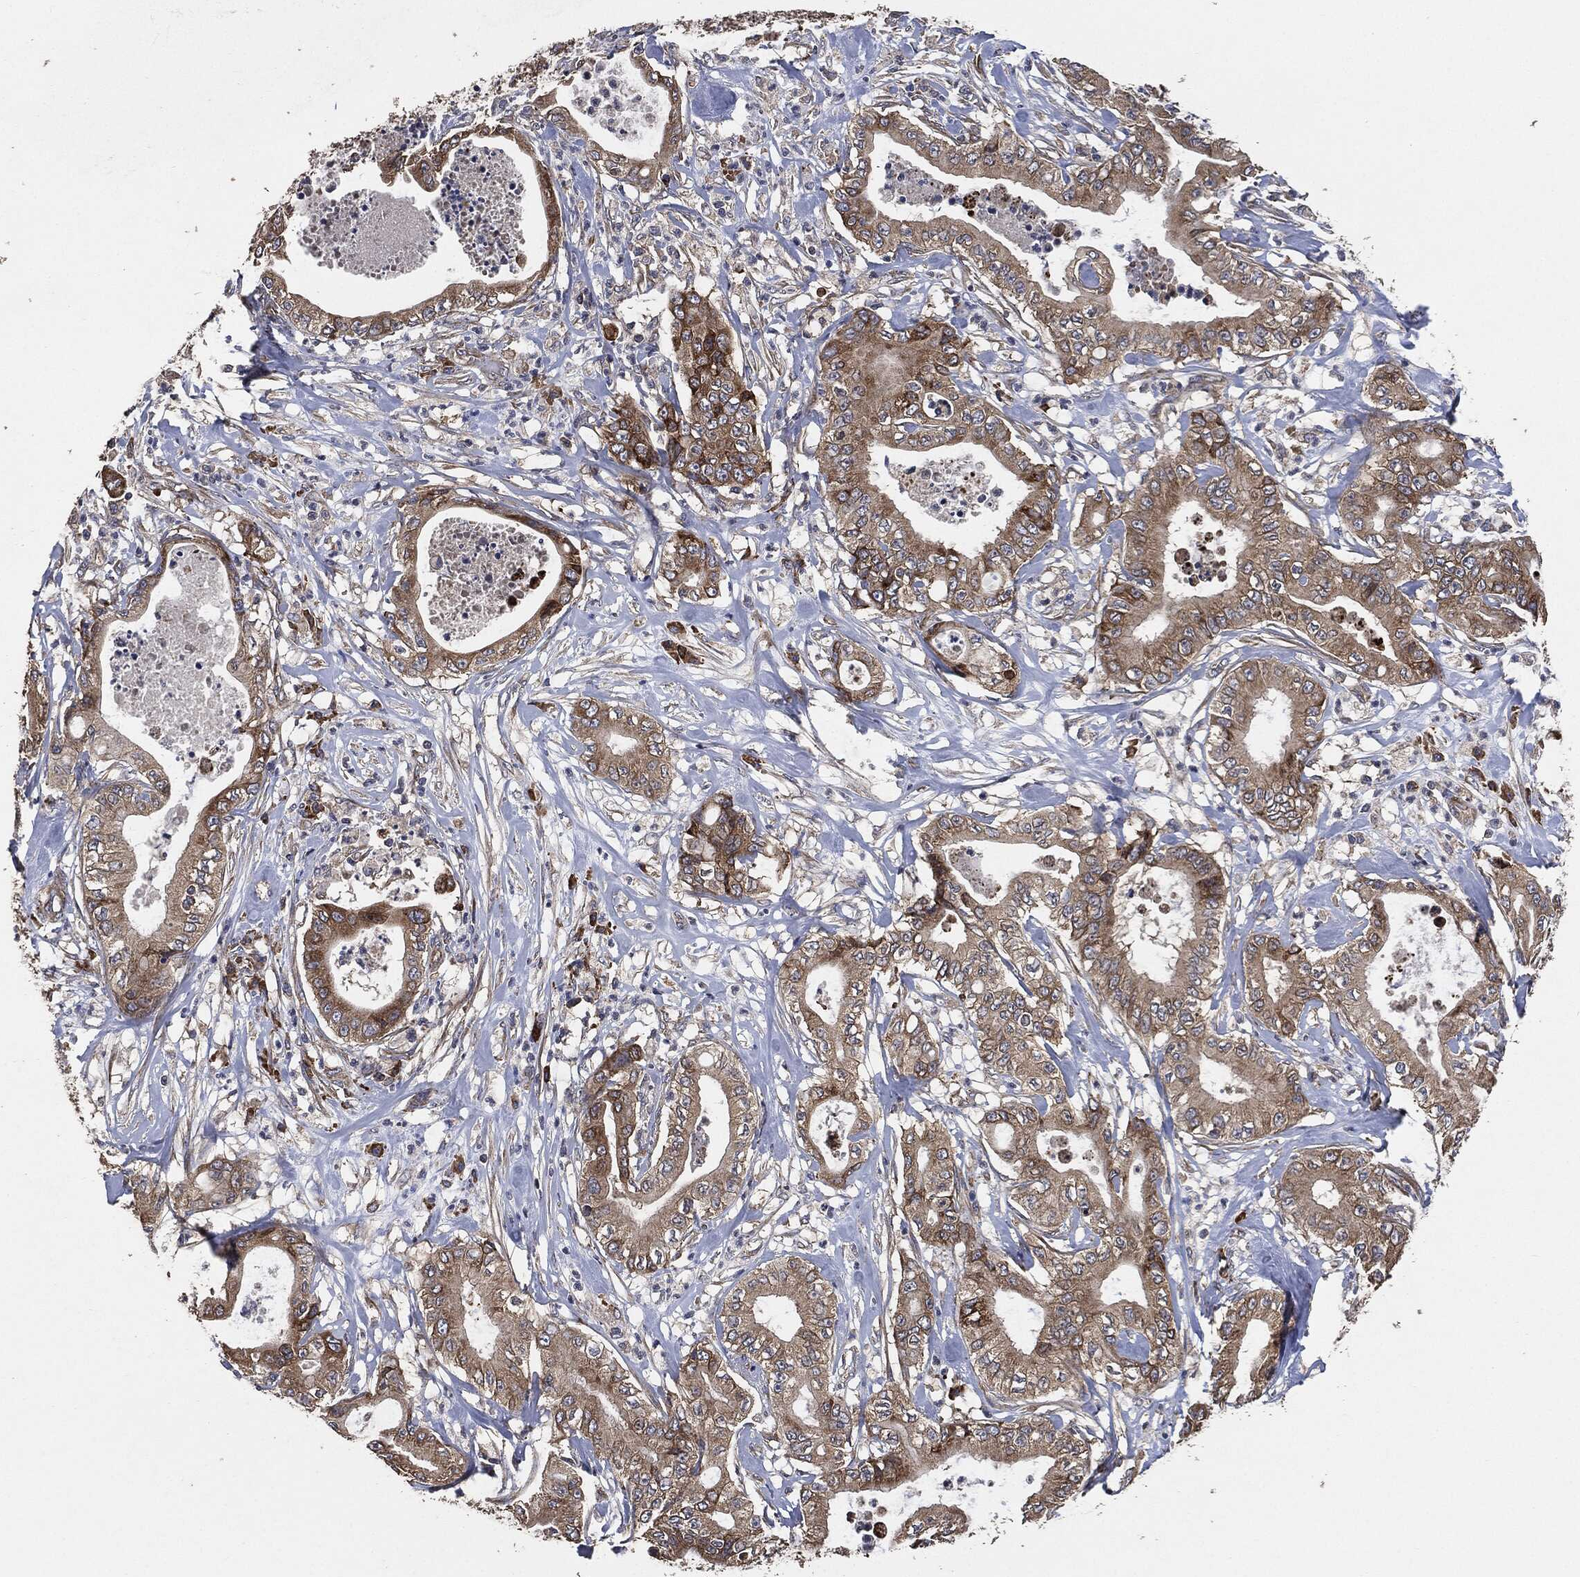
{"staining": {"intensity": "strong", "quantity": "<25%", "location": "cytoplasmic/membranous"}, "tissue": "pancreatic cancer", "cell_type": "Tumor cells", "image_type": "cancer", "snomed": [{"axis": "morphology", "description": "Adenocarcinoma, NOS"}, {"axis": "topography", "description": "Pancreas"}], "caption": "Immunohistochemistry (IHC) photomicrograph of pancreatic cancer (adenocarcinoma) stained for a protein (brown), which reveals medium levels of strong cytoplasmic/membranous positivity in about <25% of tumor cells.", "gene": "STK3", "patient": {"sex": "male", "age": 71}}